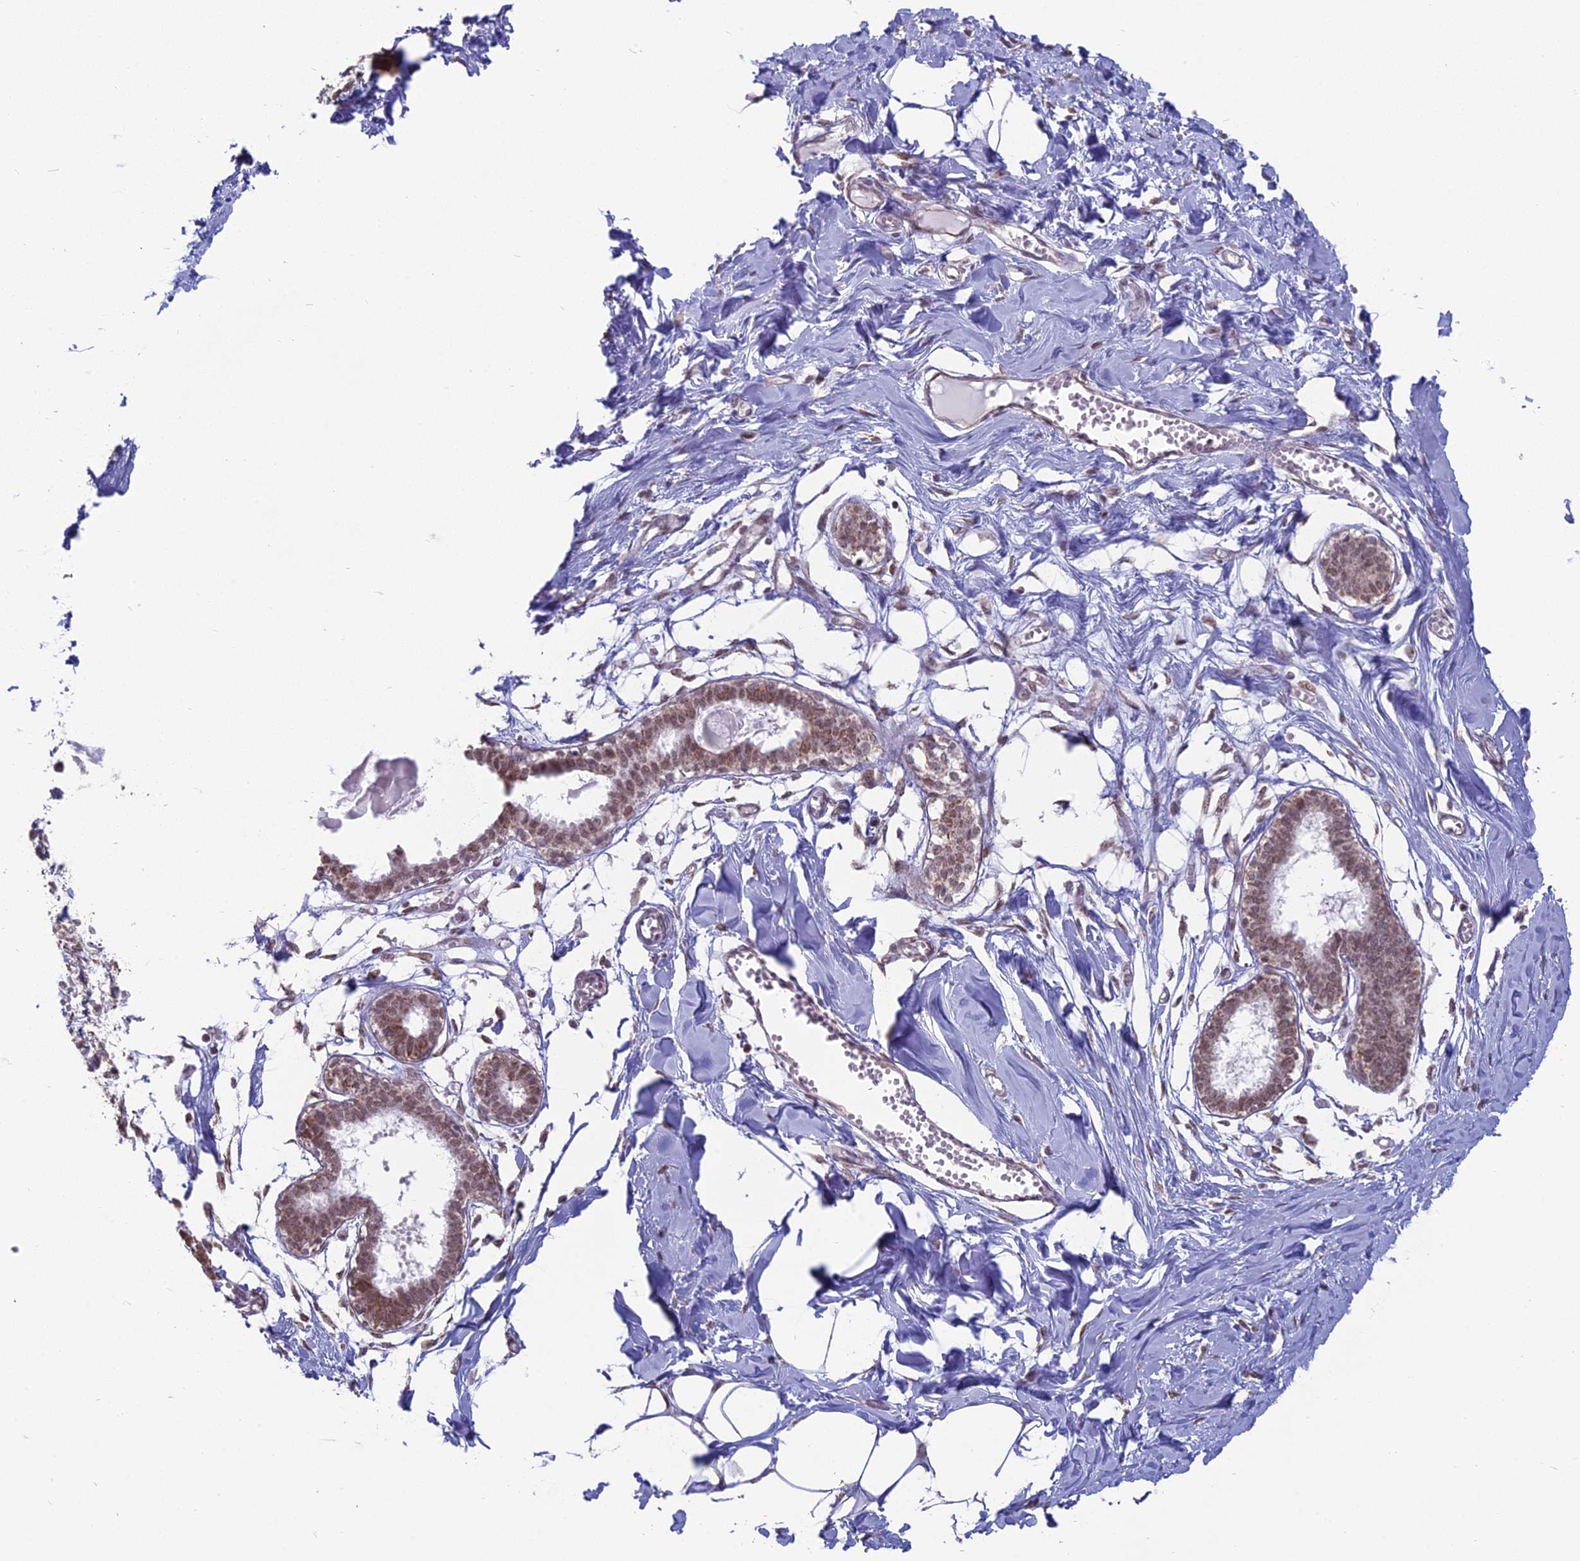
{"staining": {"intensity": "weak", "quantity": ">75%", "location": "nuclear"}, "tissue": "breast", "cell_type": "Adipocytes", "image_type": "normal", "snomed": [{"axis": "morphology", "description": "Normal tissue, NOS"}, {"axis": "topography", "description": "Breast"}], "caption": "Brown immunohistochemical staining in benign human breast displays weak nuclear positivity in about >75% of adipocytes. (DAB IHC, brown staining for protein, blue staining for nuclei).", "gene": "ARHGAP40", "patient": {"sex": "female", "age": 27}}